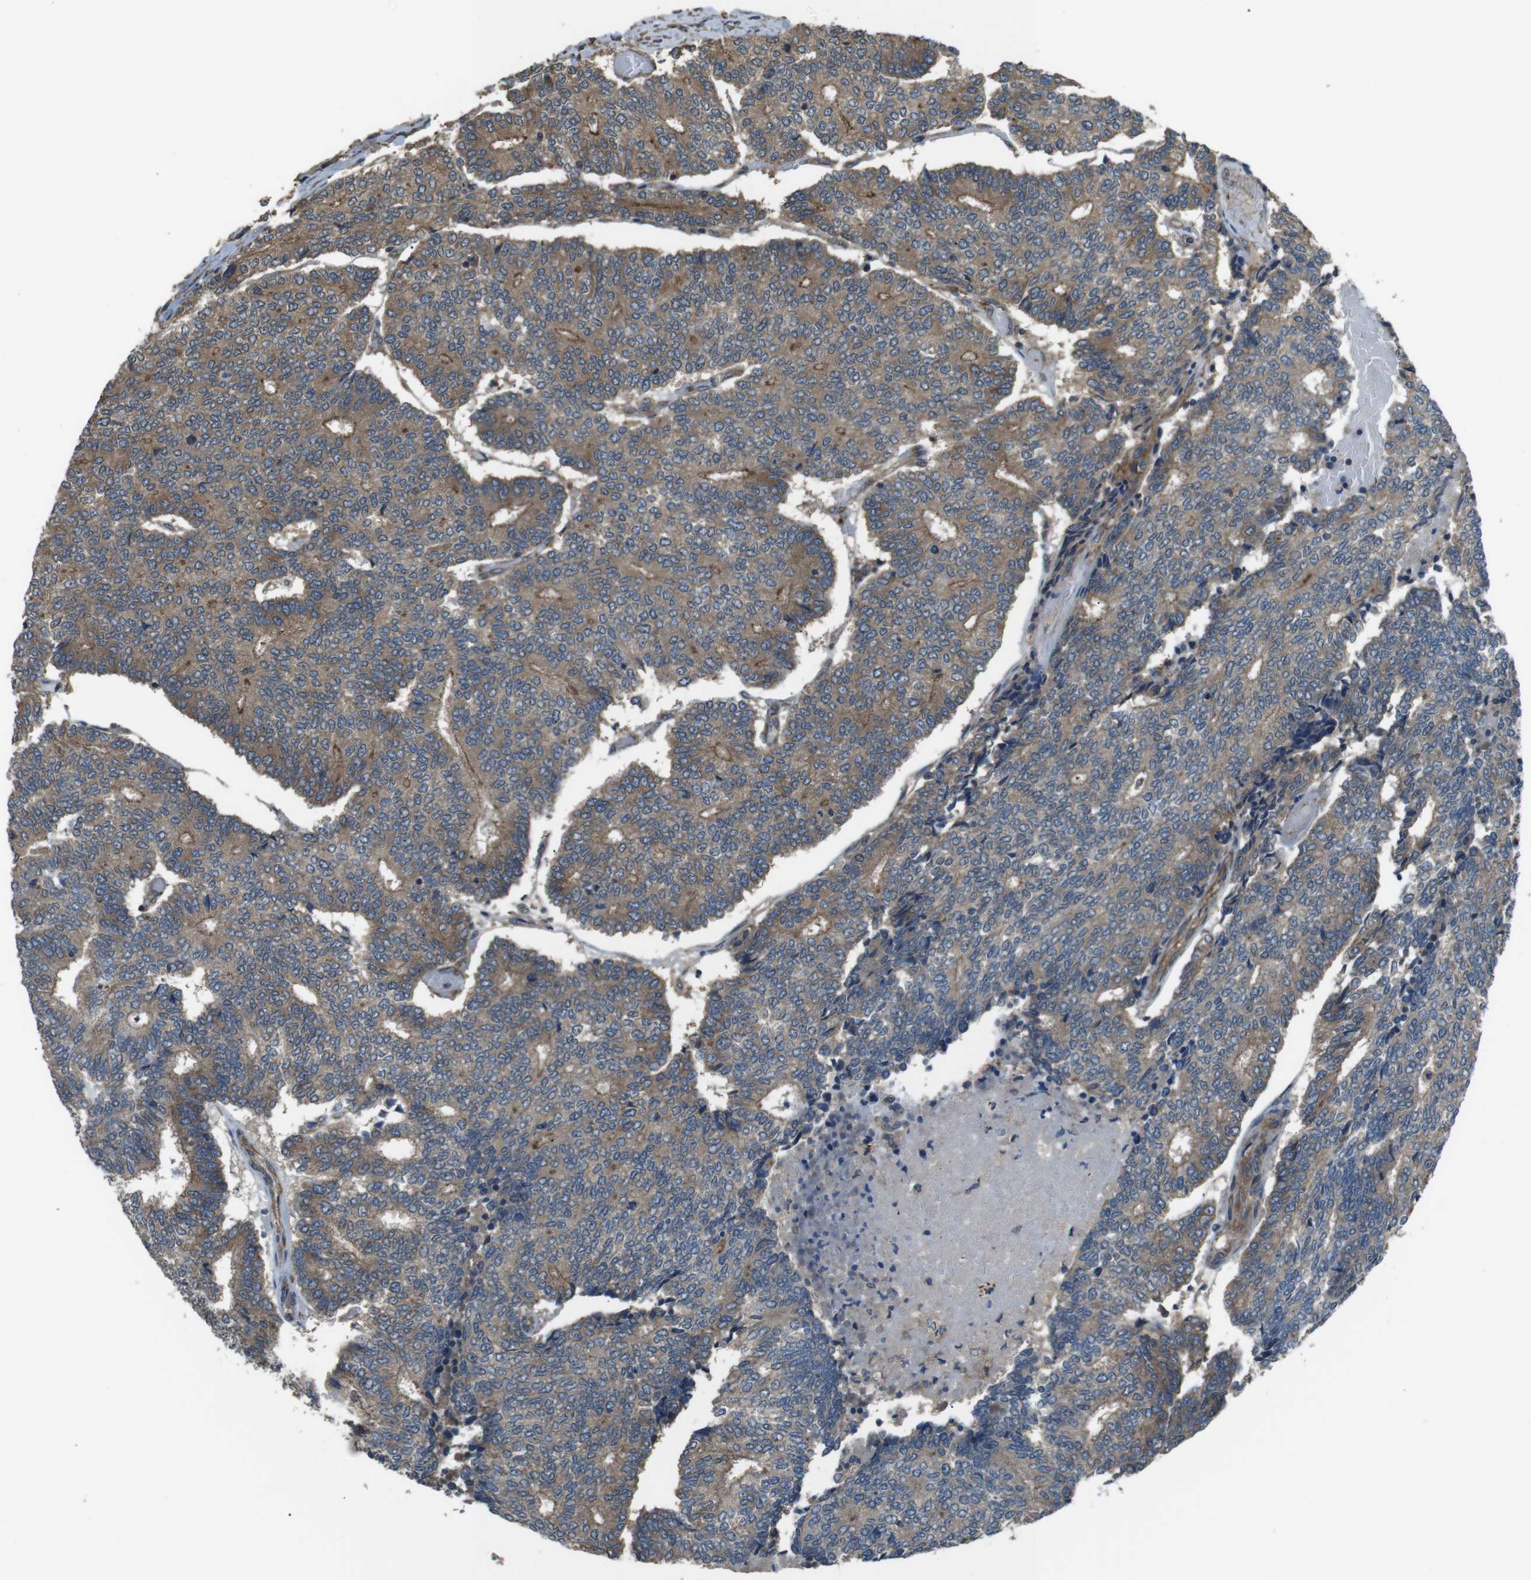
{"staining": {"intensity": "moderate", "quantity": ">75%", "location": "cytoplasmic/membranous"}, "tissue": "prostate cancer", "cell_type": "Tumor cells", "image_type": "cancer", "snomed": [{"axis": "morphology", "description": "Normal tissue, NOS"}, {"axis": "morphology", "description": "Adenocarcinoma, High grade"}, {"axis": "topography", "description": "Prostate"}, {"axis": "topography", "description": "Seminal veicle"}], "caption": "Immunohistochemical staining of prostate high-grade adenocarcinoma exhibits medium levels of moderate cytoplasmic/membranous expression in about >75% of tumor cells. Nuclei are stained in blue.", "gene": "FUT2", "patient": {"sex": "male", "age": 55}}